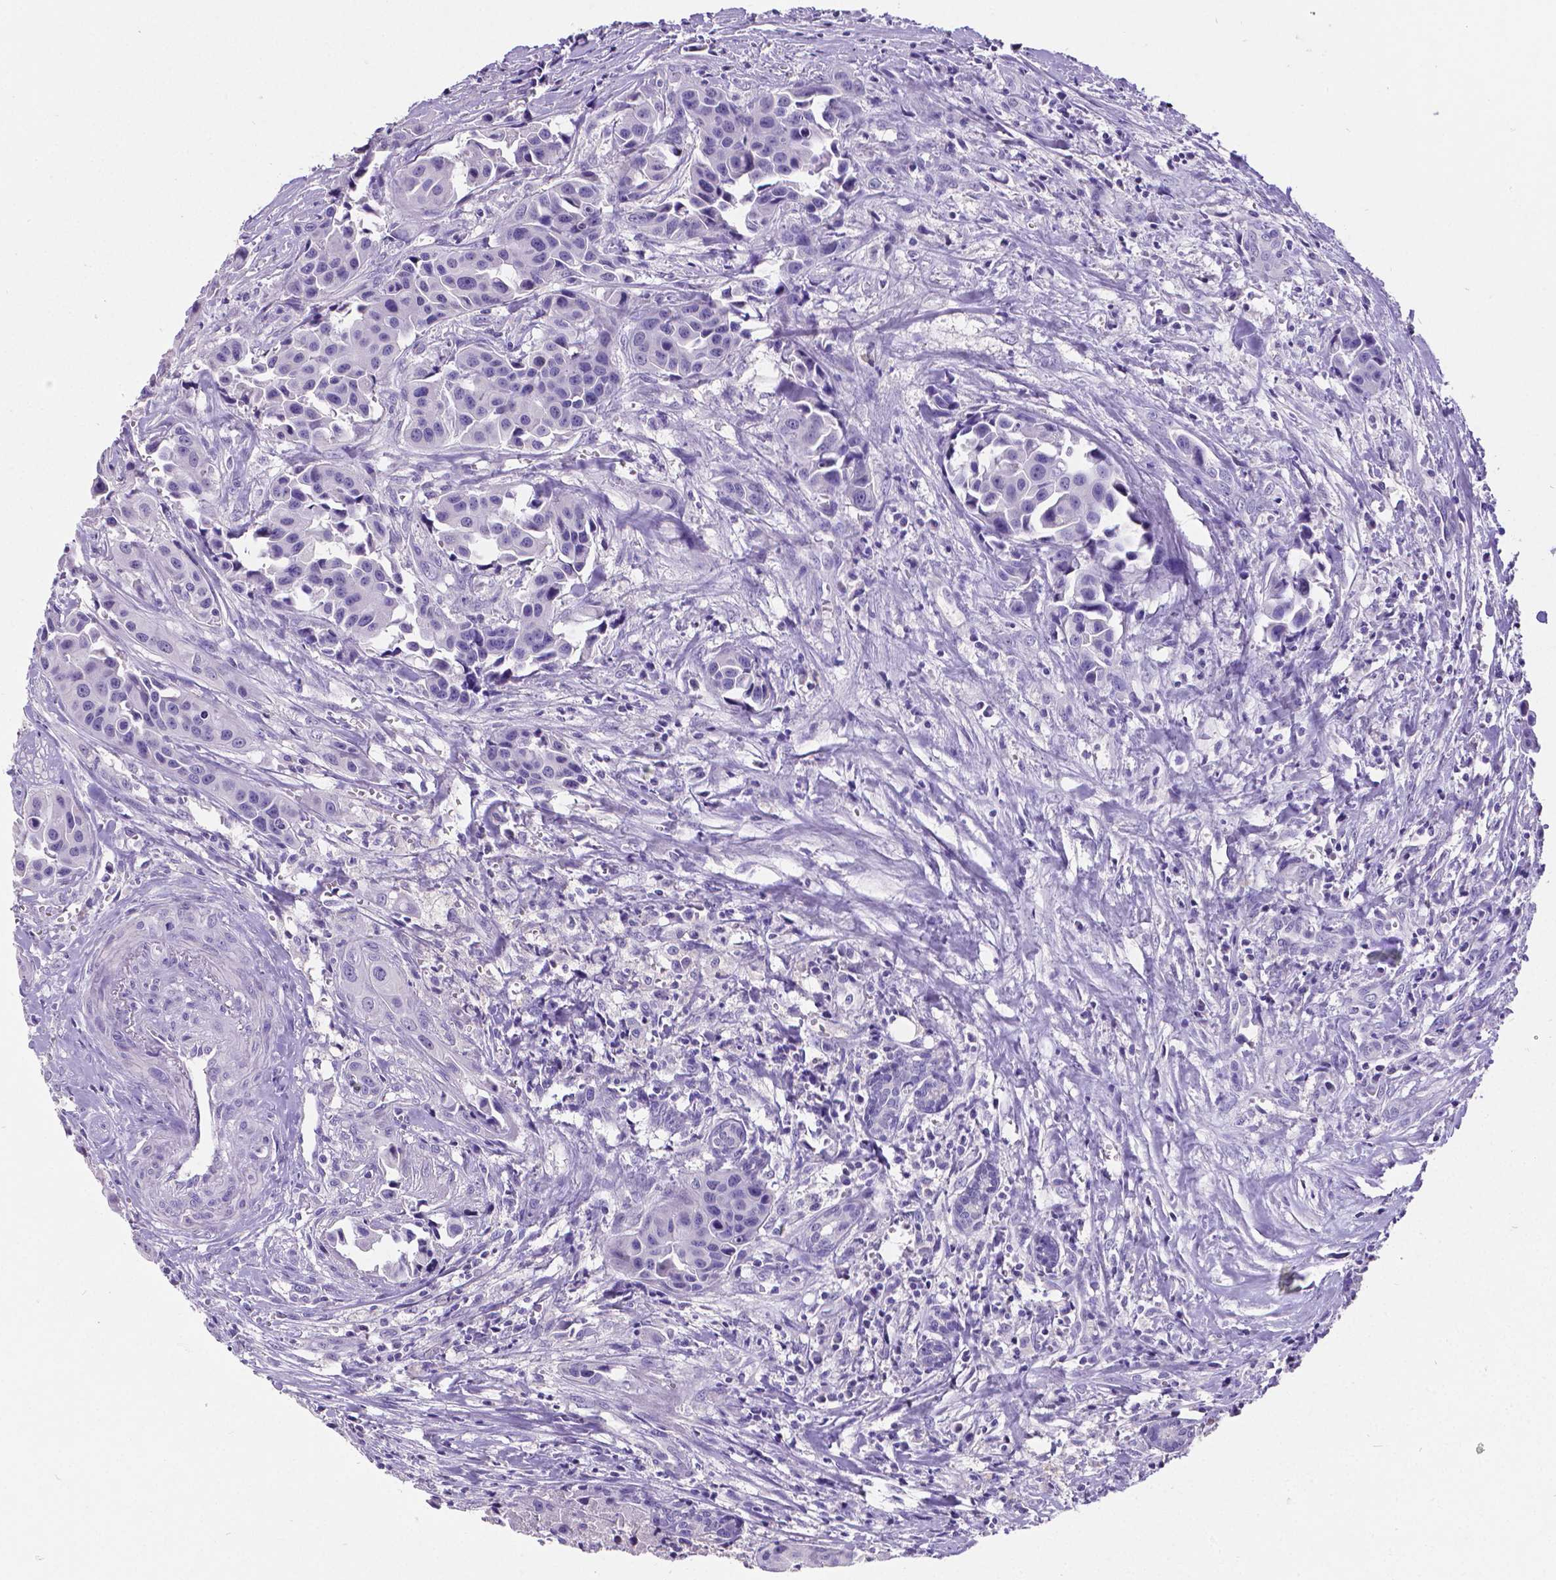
{"staining": {"intensity": "negative", "quantity": "none", "location": "none"}, "tissue": "head and neck cancer", "cell_type": "Tumor cells", "image_type": "cancer", "snomed": [{"axis": "morphology", "description": "Adenocarcinoma, NOS"}, {"axis": "topography", "description": "Head-Neck"}], "caption": "This photomicrograph is of head and neck cancer stained with immunohistochemistry (IHC) to label a protein in brown with the nuclei are counter-stained blue. There is no staining in tumor cells.", "gene": "SATB2", "patient": {"sex": "male", "age": 76}}